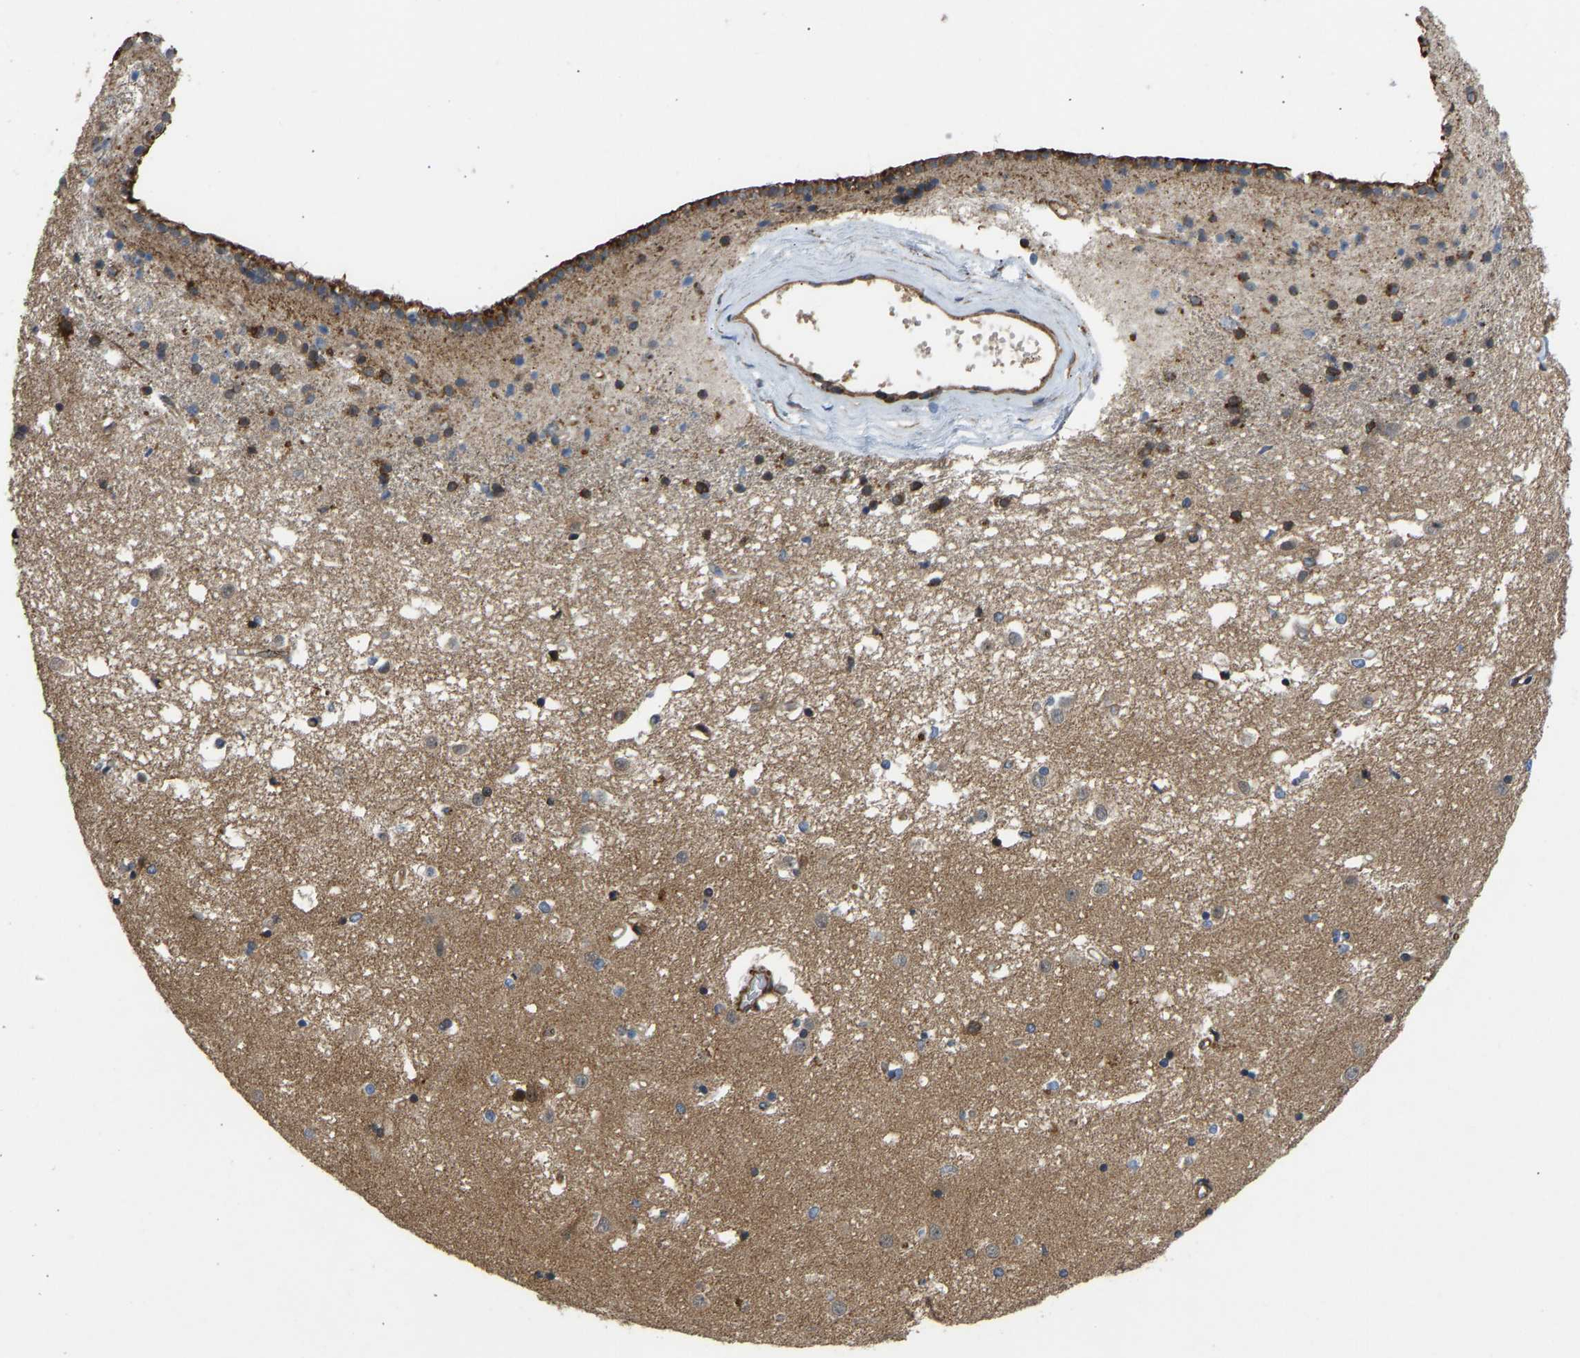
{"staining": {"intensity": "moderate", "quantity": "<25%", "location": "cytoplasmic/membranous"}, "tissue": "caudate", "cell_type": "Glial cells", "image_type": "normal", "snomed": [{"axis": "morphology", "description": "Normal tissue, NOS"}, {"axis": "topography", "description": "Lateral ventricle wall"}], "caption": "Normal caudate shows moderate cytoplasmic/membranous staining in about <25% of glial cells, visualized by immunohistochemistry.", "gene": "RASGRF2", "patient": {"sex": "male", "age": 45}}